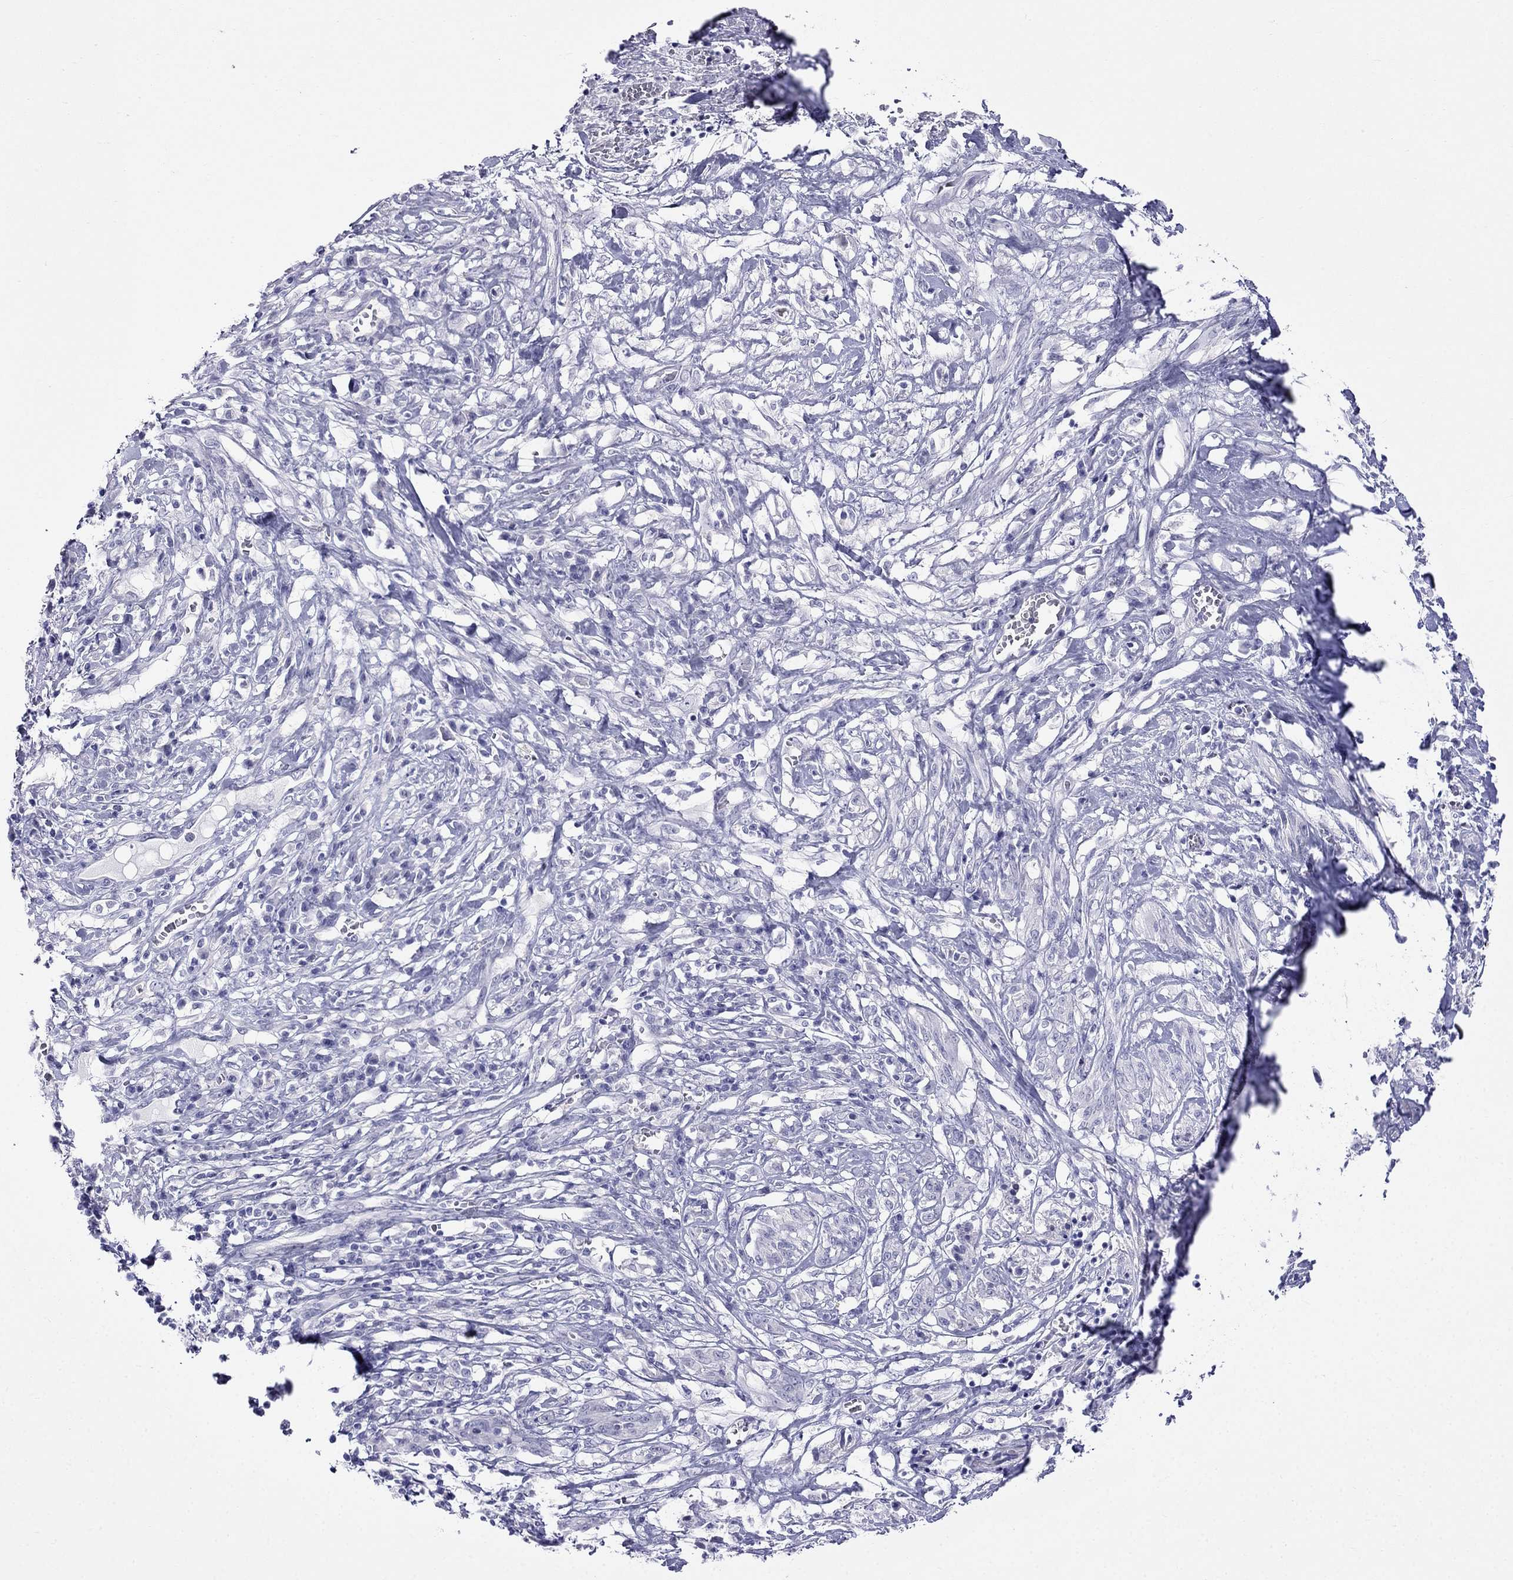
{"staining": {"intensity": "negative", "quantity": "none", "location": "none"}, "tissue": "melanoma", "cell_type": "Tumor cells", "image_type": "cancer", "snomed": [{"axis": "morphology", "description": "Malignant melanoma, NOS"}, {"axis": "topography", "description": "Skin"}], "caption": "Immunohistochemistry (IHC) image of neoplastic tissue: human malignant melanoma stained with DAB displays no significant protein positivity in tumor cells. (Stains: DAB IHC with hematoxylin counter stain, Microscopy: brightfield microscopy at high magnification).", "gene": "MGP", "patient": {"sex": "female", "age": 91}}